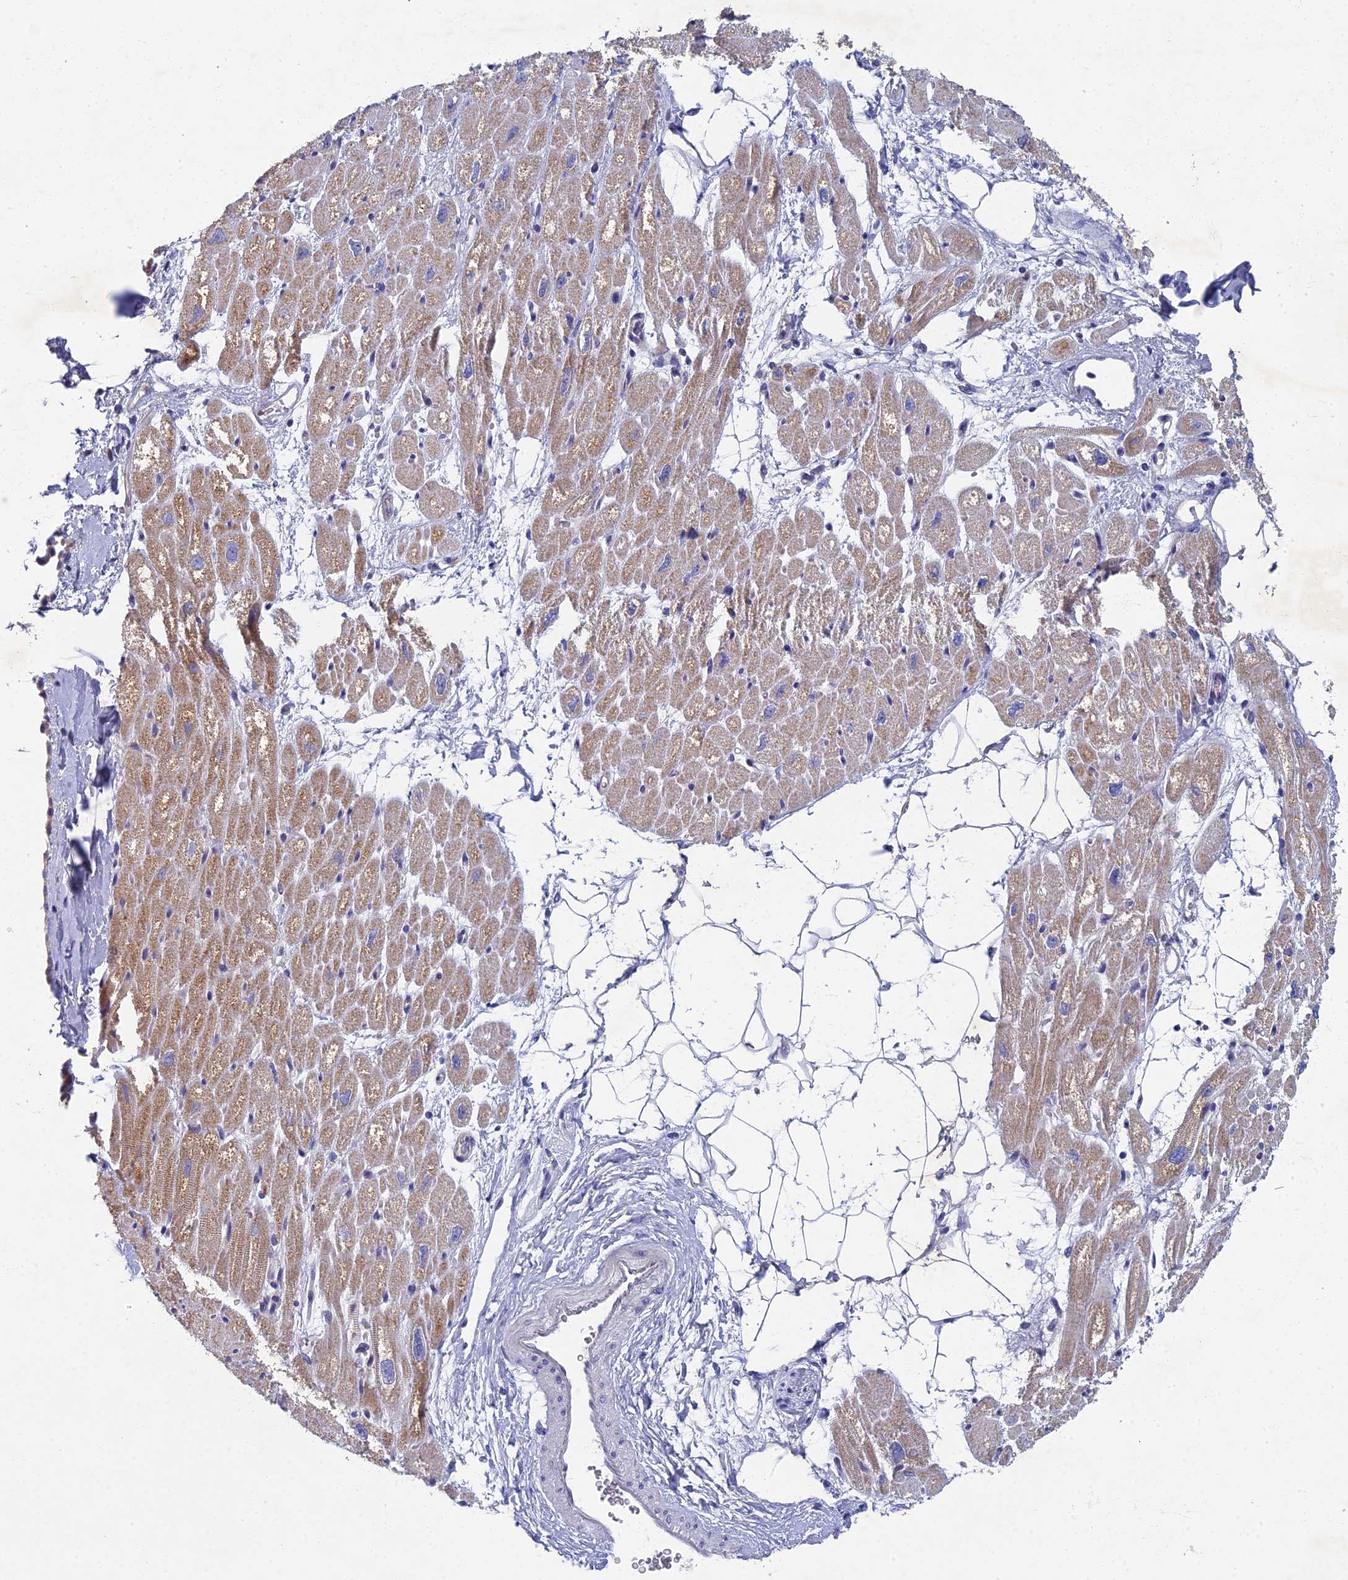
{"staining": {"intensity": "moderate", "quantity": ">75%", "location": "cytoplasmic/membranous"}, "tissue": "heart muscle", "cell_type": "Cardiomyocytes", "image_type": "normal", "snomed": [{"axis": "morphology", "description": "Normal tissue, NOS"}, {"axis": "topography", "description": "Heart"}], "caption": "Immunohistochemistry (IHC) photomicrograph of unremarkable heart muscle: human heart muscle stained using IHC reveals medium levels of moderate protein expression localized specifically in the cytoplasmic/membranous of cardiomyocytes, appearing as a cytoplasmic/membranous brown color.", "gene": "SPIN4", "patient": {"sex": "male", "age": 50}}